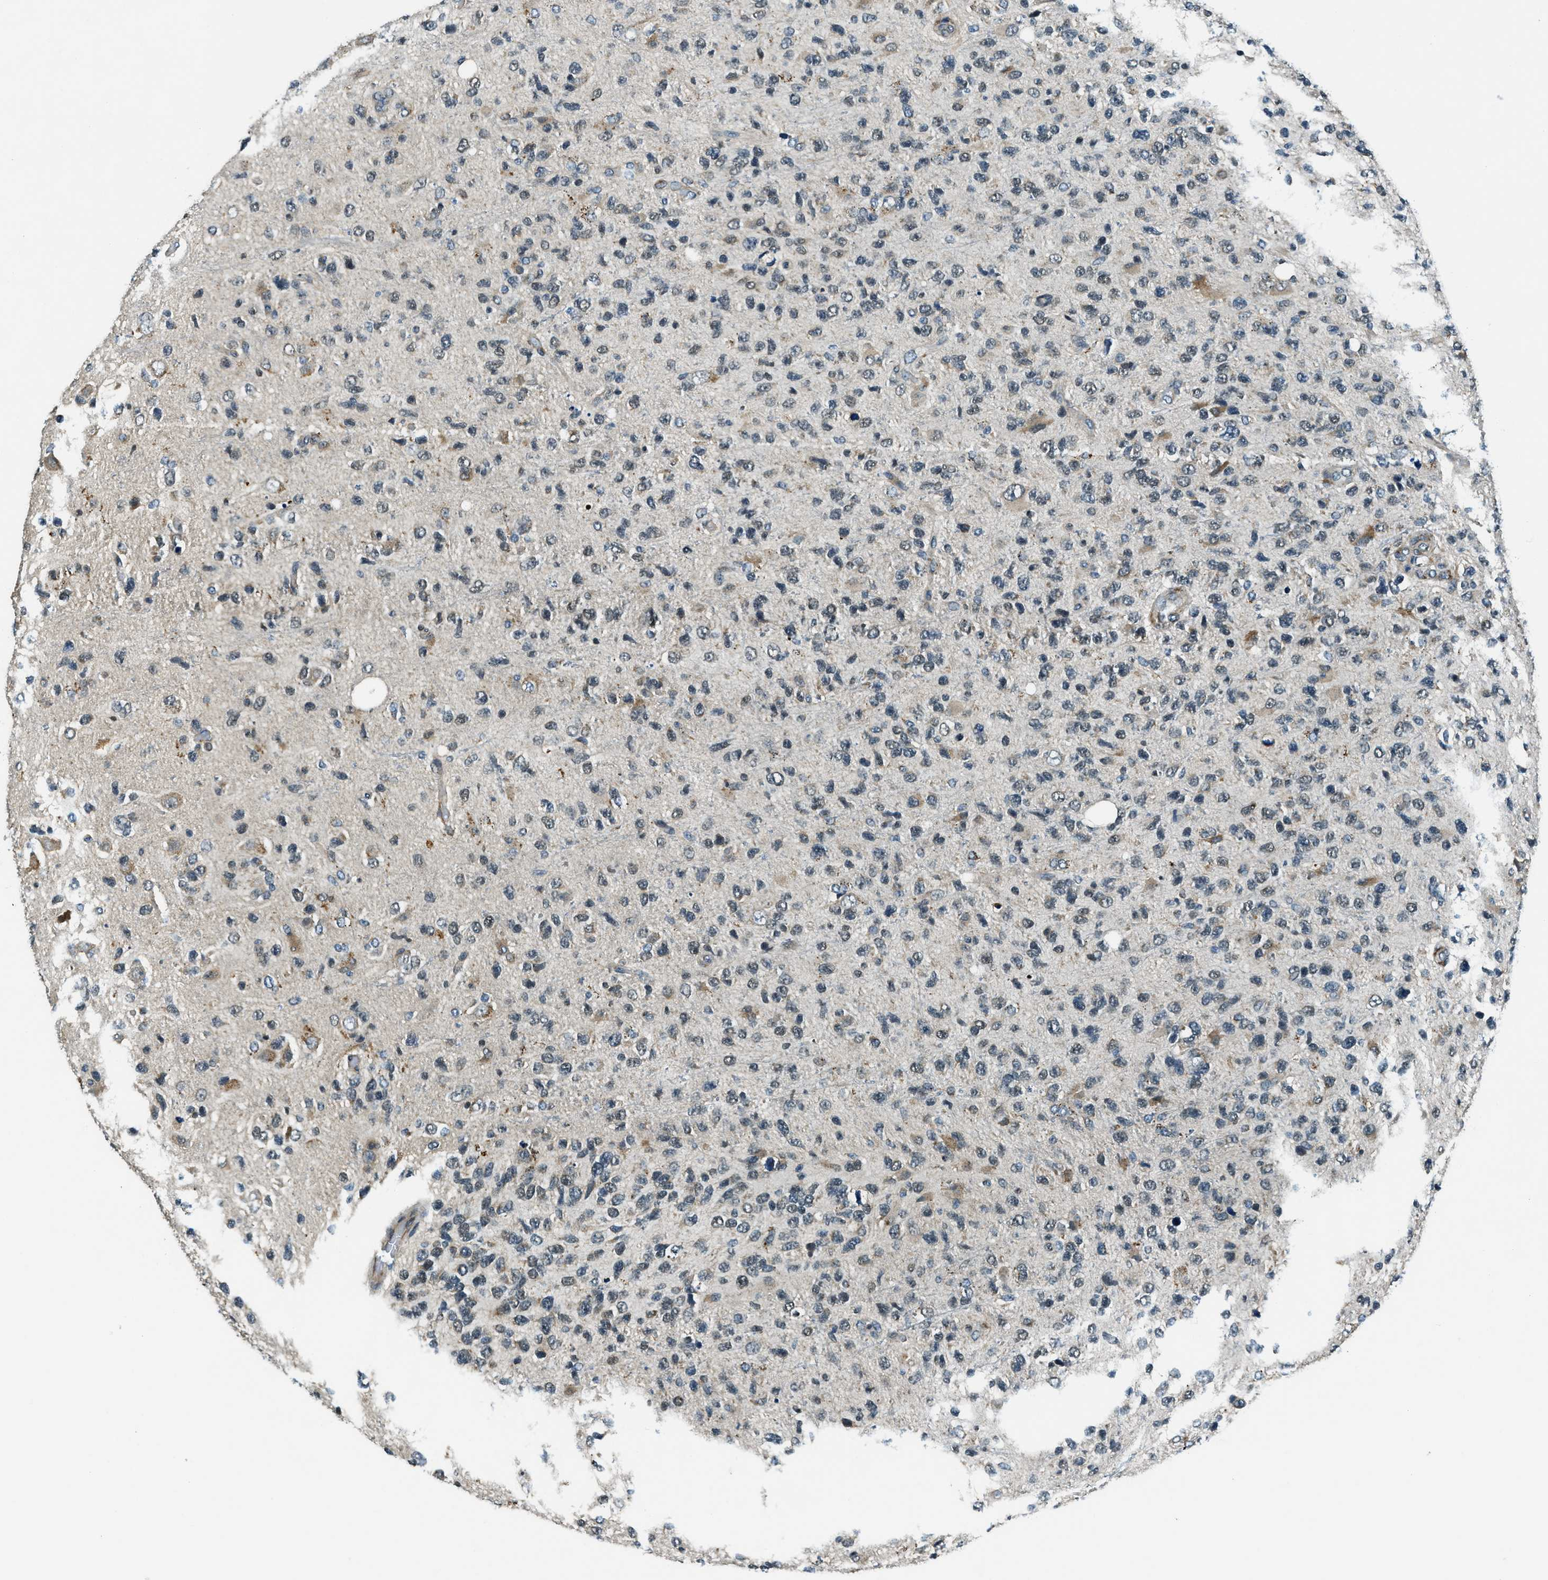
{"staining": {"intensity": "weak", "quantity": "25%-75%", "location": "cytoplasmic/membranous"}, "tissue": "glioma", "cell_type": "Tumor cells", "image_type": "cancer", "snomed": [{"axis": "morphology", "description": "Glioma, malignant, High grade"}, {"axis": "topography", "description": "Brain"}], "caption": "Immunohistochemical staining of human glioma shows low levels of weak cytoplasmic/membranous staining in about 25%-75% of tumor cells.", "gene": "GINM1", "patient": {"sex": "female", "age": 58}}